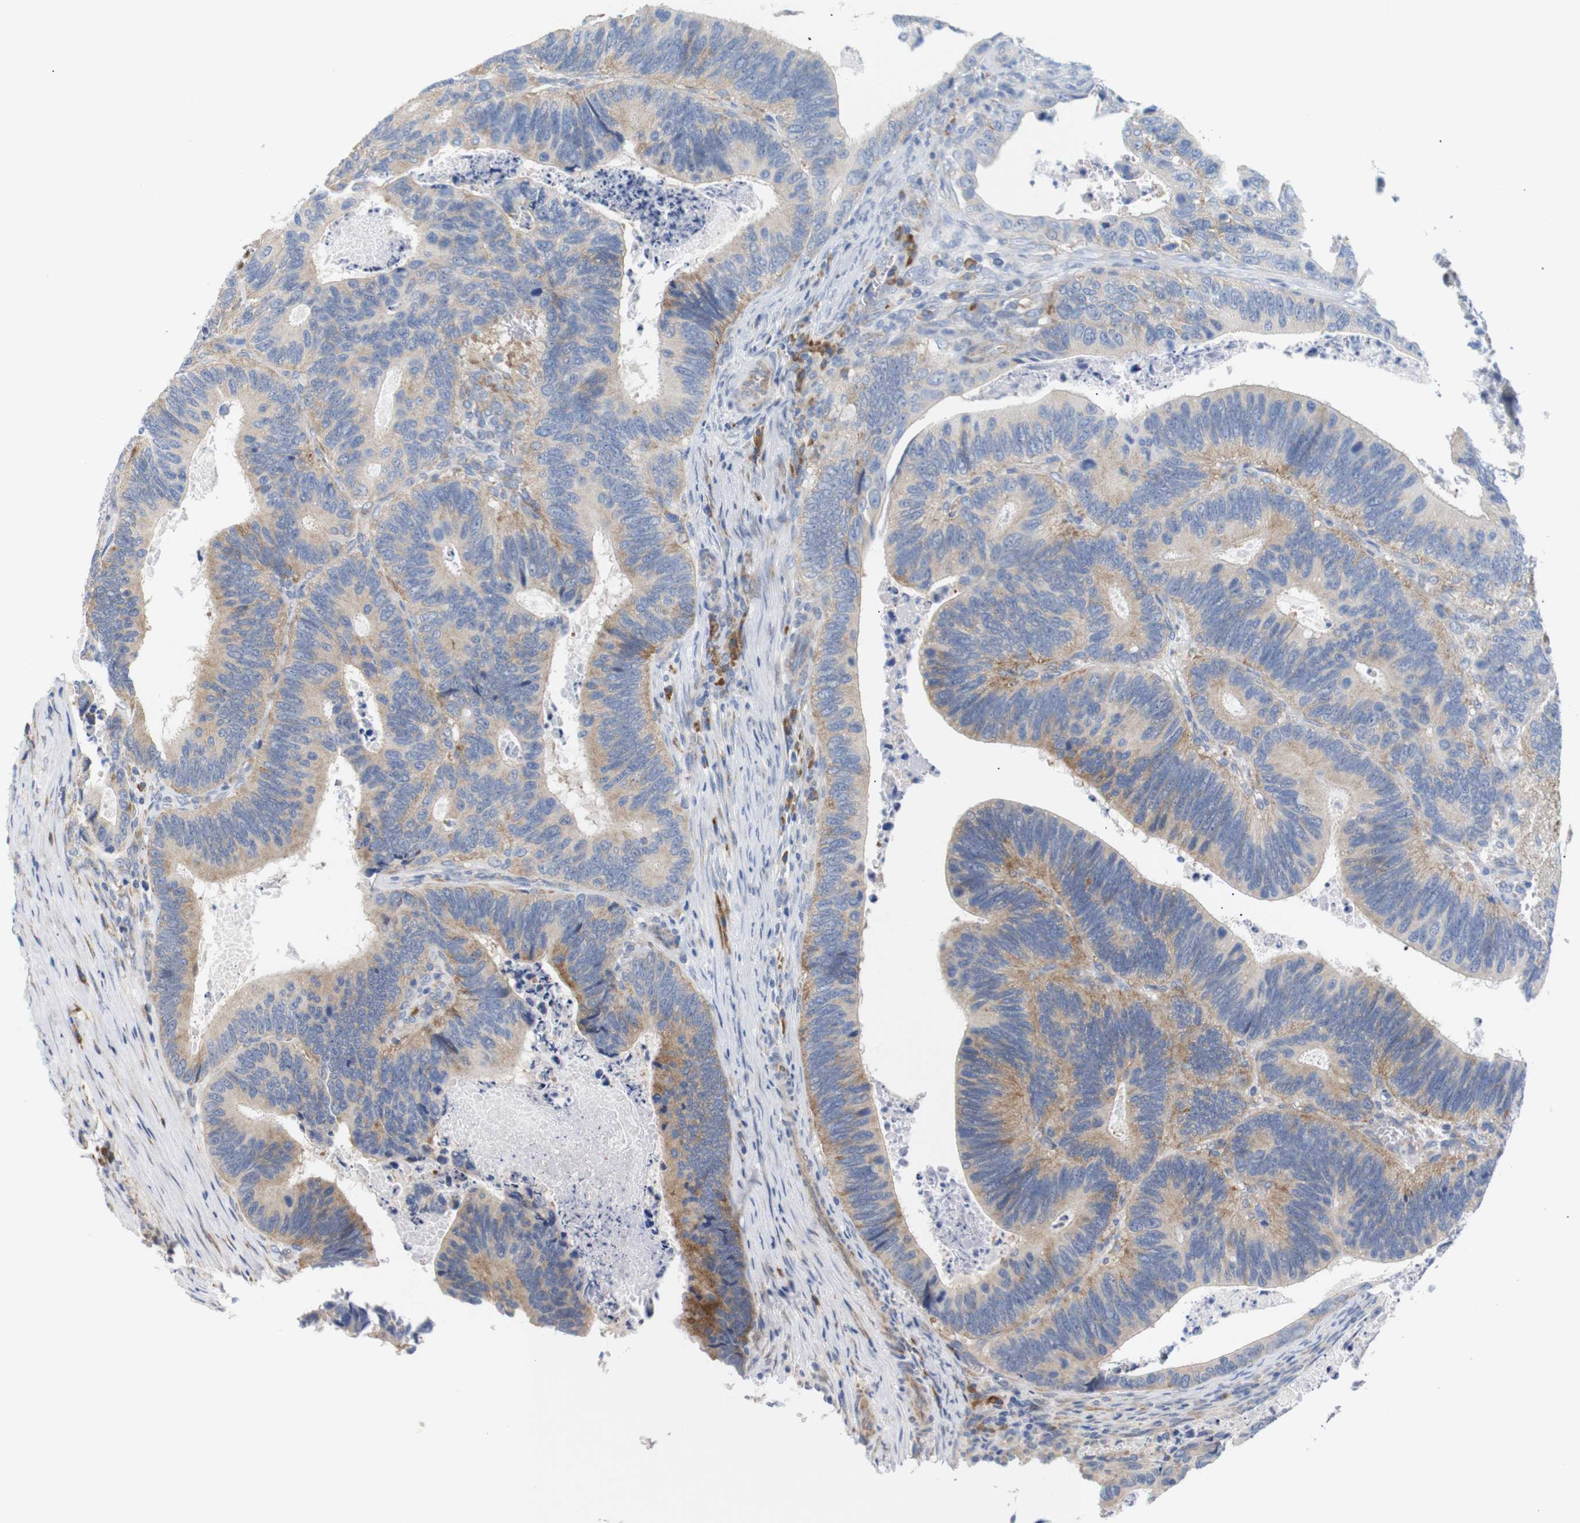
{"staining": {"intensity": "moderate", "quantity": ">75%", "location": "cytoplasmic/membranous"}, "tissue": "colorectal cancer", "cell_type": "Tumor cells", "image_type": "cancer", "snomed": [{"axis": "morphology", "description": "Inflammation, NOS"}, {"axis": "morphology", "description": "Adenocarcinoma, NOS"}, {"axis": "topography", "description": "Colon"}], "caption": "Colorectal cancer (adenocarcinoma) stained for a protein displays moderate cytoplasmic/membranous positivity in tumor cells.", "gene": "TRIM5", "patient": {"sex": "male", "age": 72}}